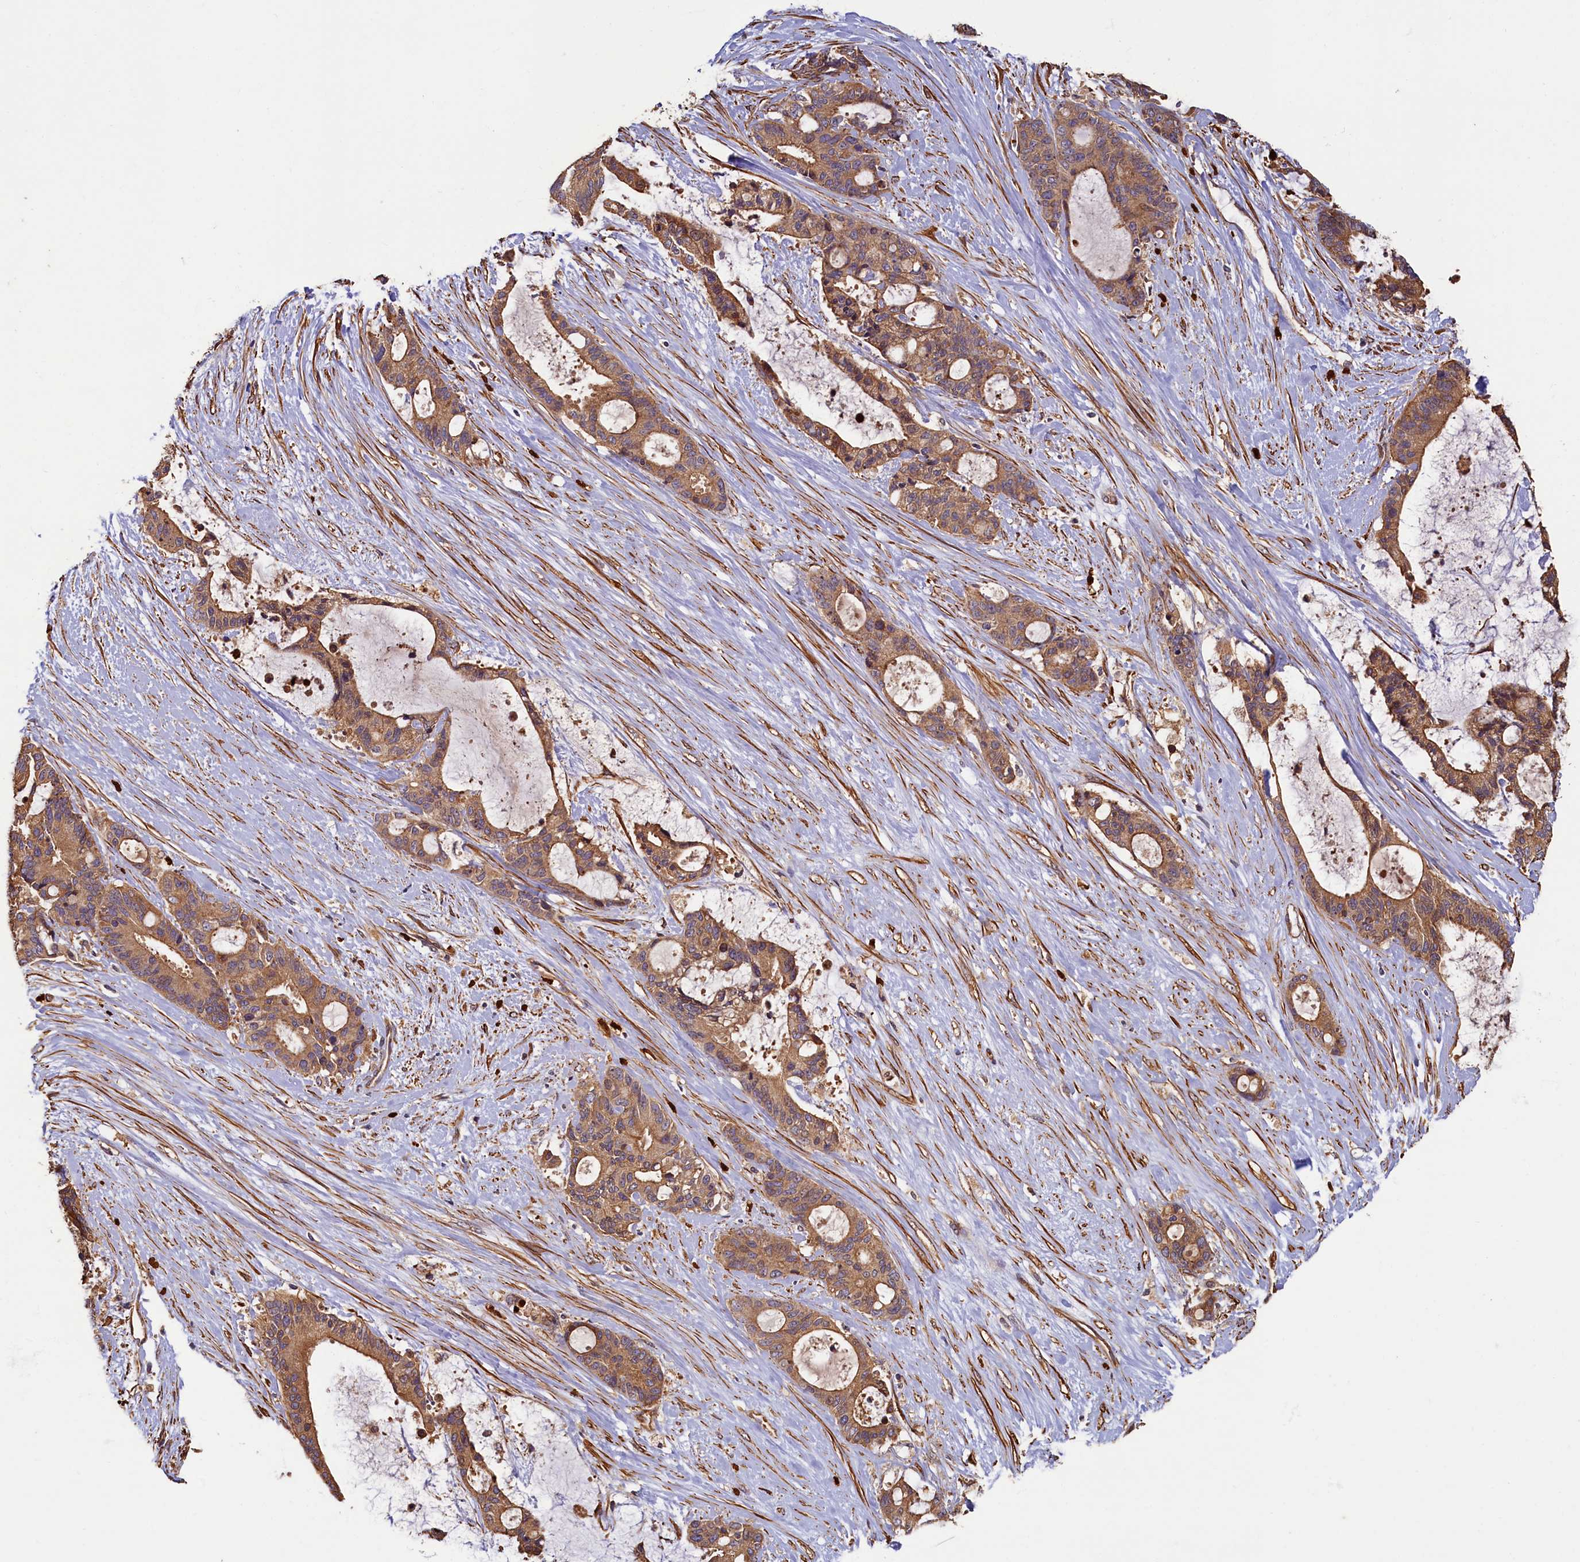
{"staining": {"intensity": "moderate", "quantity": ">75%", "location": "cytoplasmic/membranous"}, "tissue": "liver cancer", "cell_type": "Tumor cells", "image_type": "cancer", "snomed": [{"axis": "morphology", "description": "Normal tissue, NOS"}, {"axis": "morphology", "description": "Cholangiocarcinoma"}, {"axis": "topography", "description": "Liver"}, {"axis": "topography", "description": "Peripheral nerve tissue"}], "caption": "Liver cancer (cholangiocarcinoma) stained with a protein marker reveals moderate staining in tumor cells.", "gene": "CCDC102B", "patient": {"sex": "female", "age": 73}}